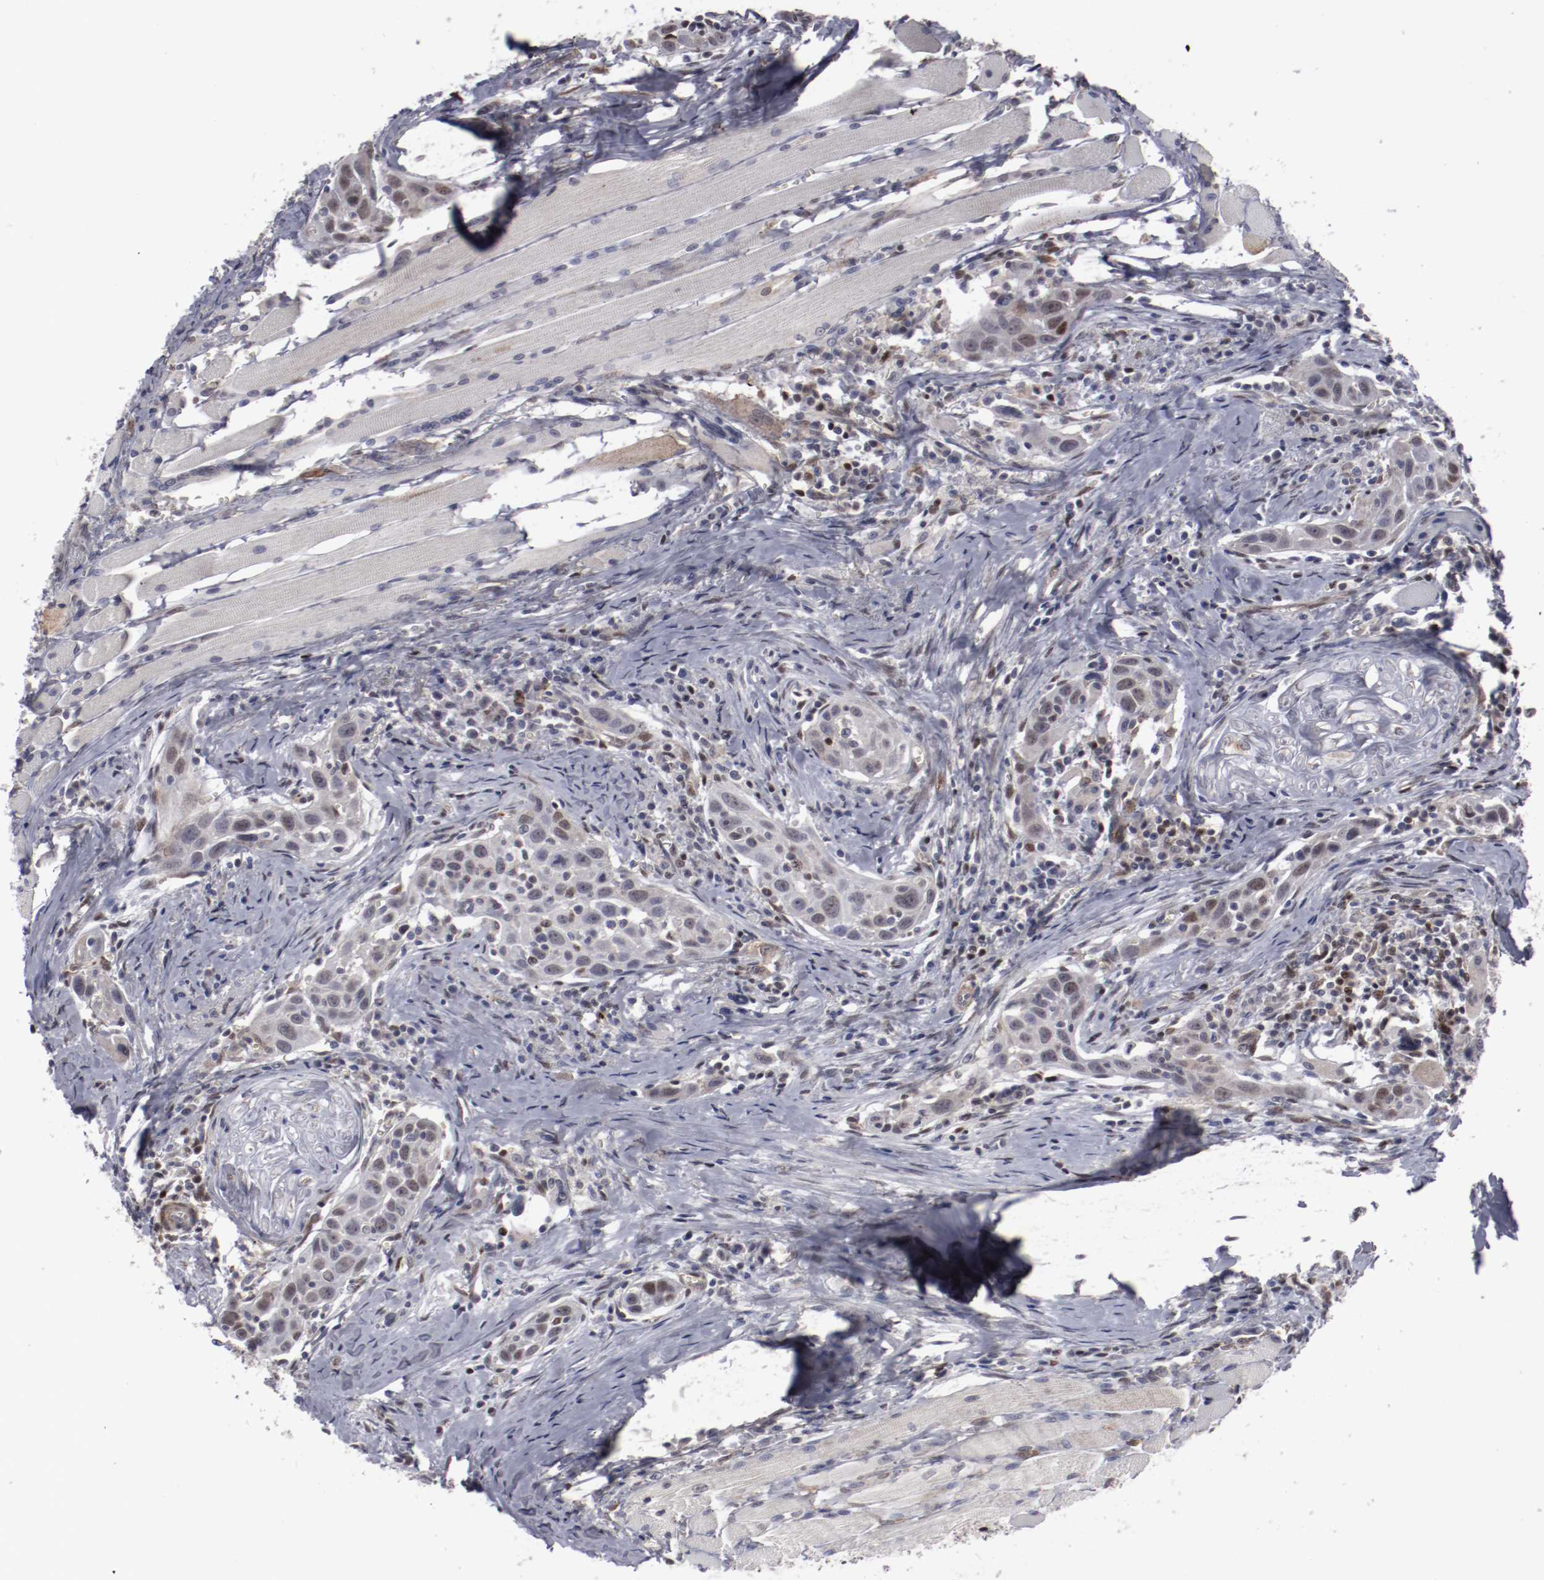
{"staining": {"intensity": "negative", "quantity": "none", "location": "none"}, "tissue": "head and neck cancer", "cell_type": "Tumor cells", "image_type": "cancer", "snomed": [{"axis": "morphology", "description": "Squamous cell carcinoma, NOS"}, {"axis": "topography", "description": "Oral tissue"}, {"axis": "topography", "description": "Head-Neck"}], "caption": "High magnification brightfield microscopy of head and neck cancer stained with DAB (brown) and counterstained with hematoxylin (blue): tumor cells show no significant positivity. Nuclei are stained in blue.", "gene": "LEF1", "patient": {"sex": "female", "age": 50}}